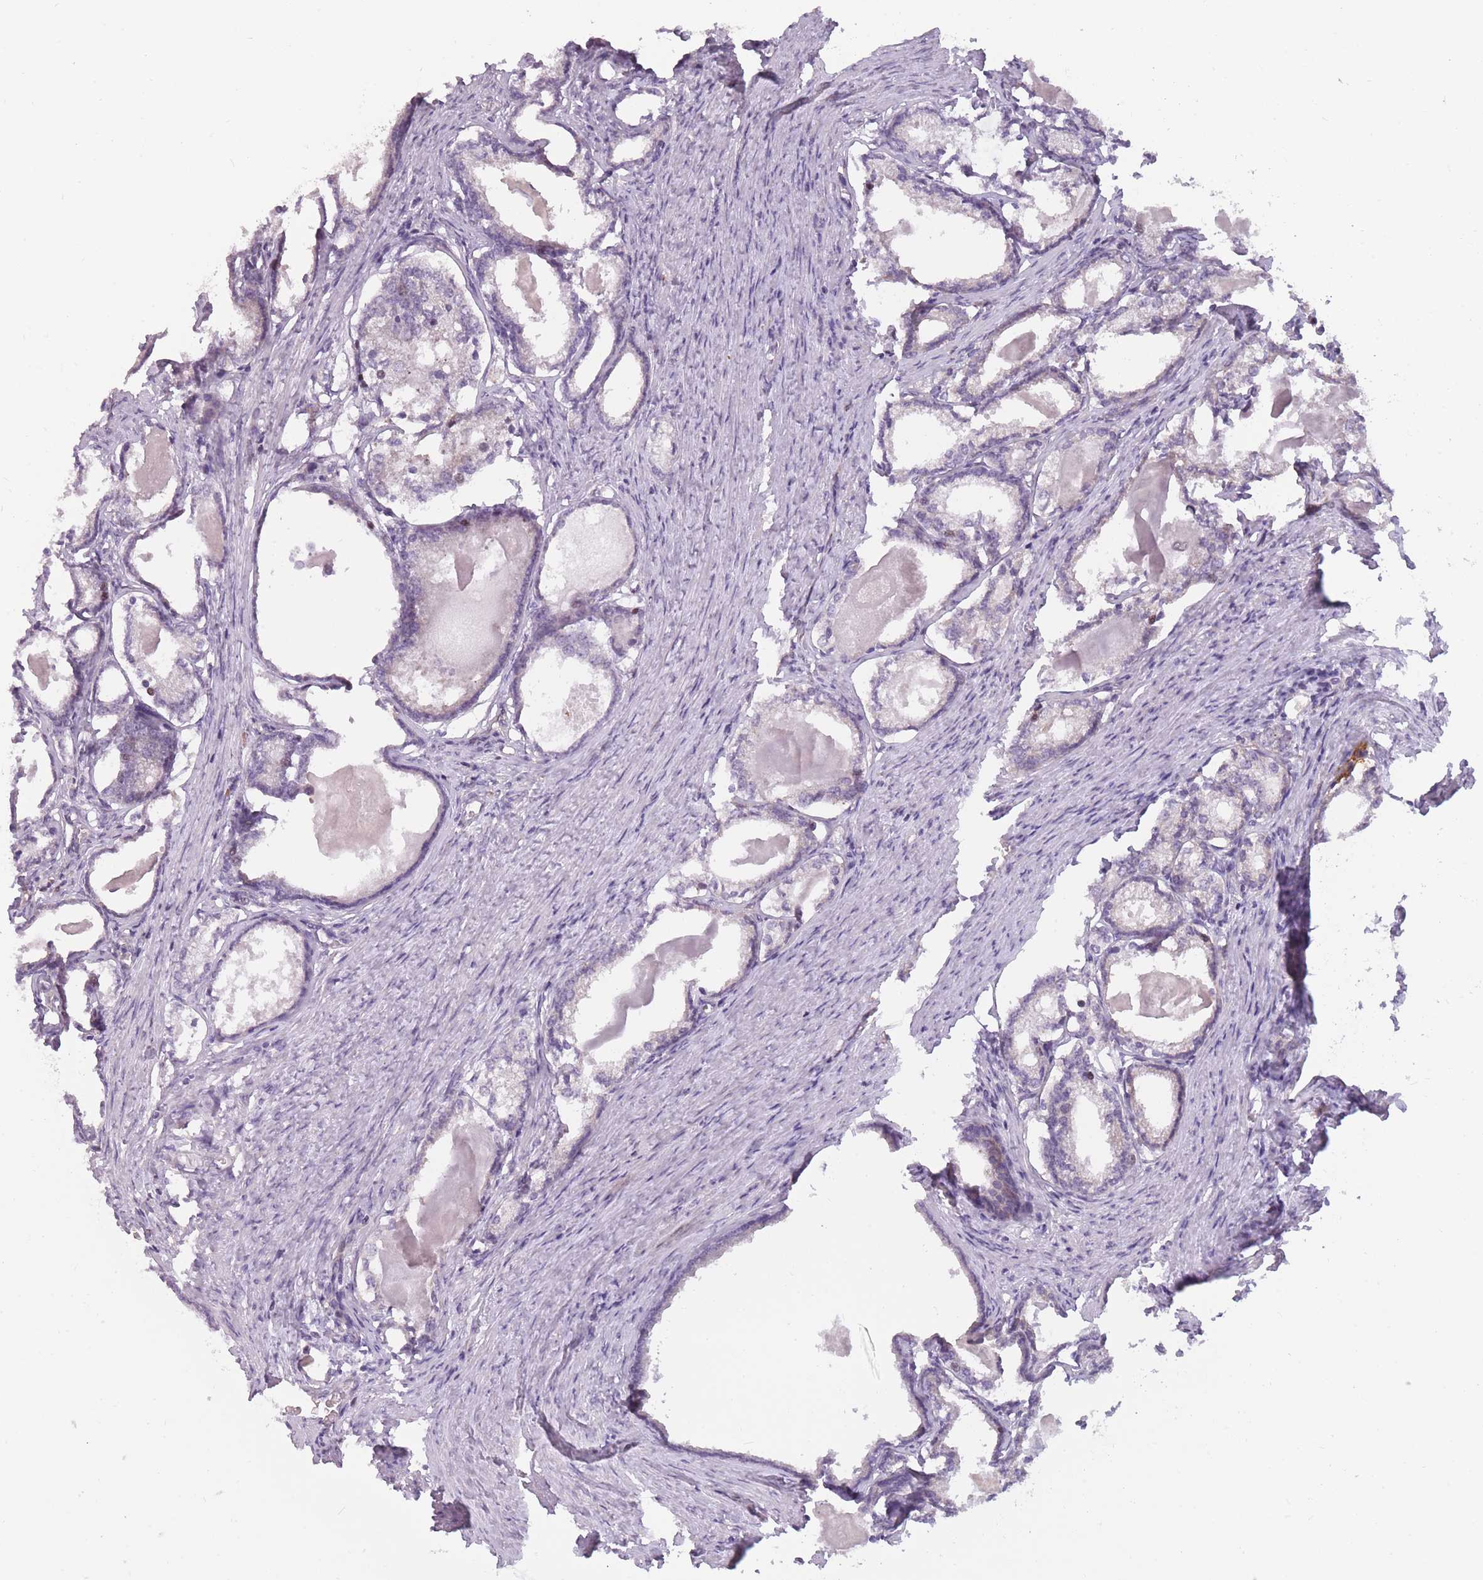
{"staining": {"intensity": "negative", "quantity": "none", "location": "none"}, "tissue": "prostate cancer", "cell_type": "Tumor cells", "image_type": "cancer", "snomed": [{"axis": "morphology", "description": "Adenocarcinoma, High grade"}, {"axis": "topography", "description": "Prostate"}], "caption": "Histopathology image shows no protein positivity in tumor cells of high-grade adenocarcinoma (prostate) tissue.", "gene": "LGALS9", "patient": {"sex": "male", "age": 69}}